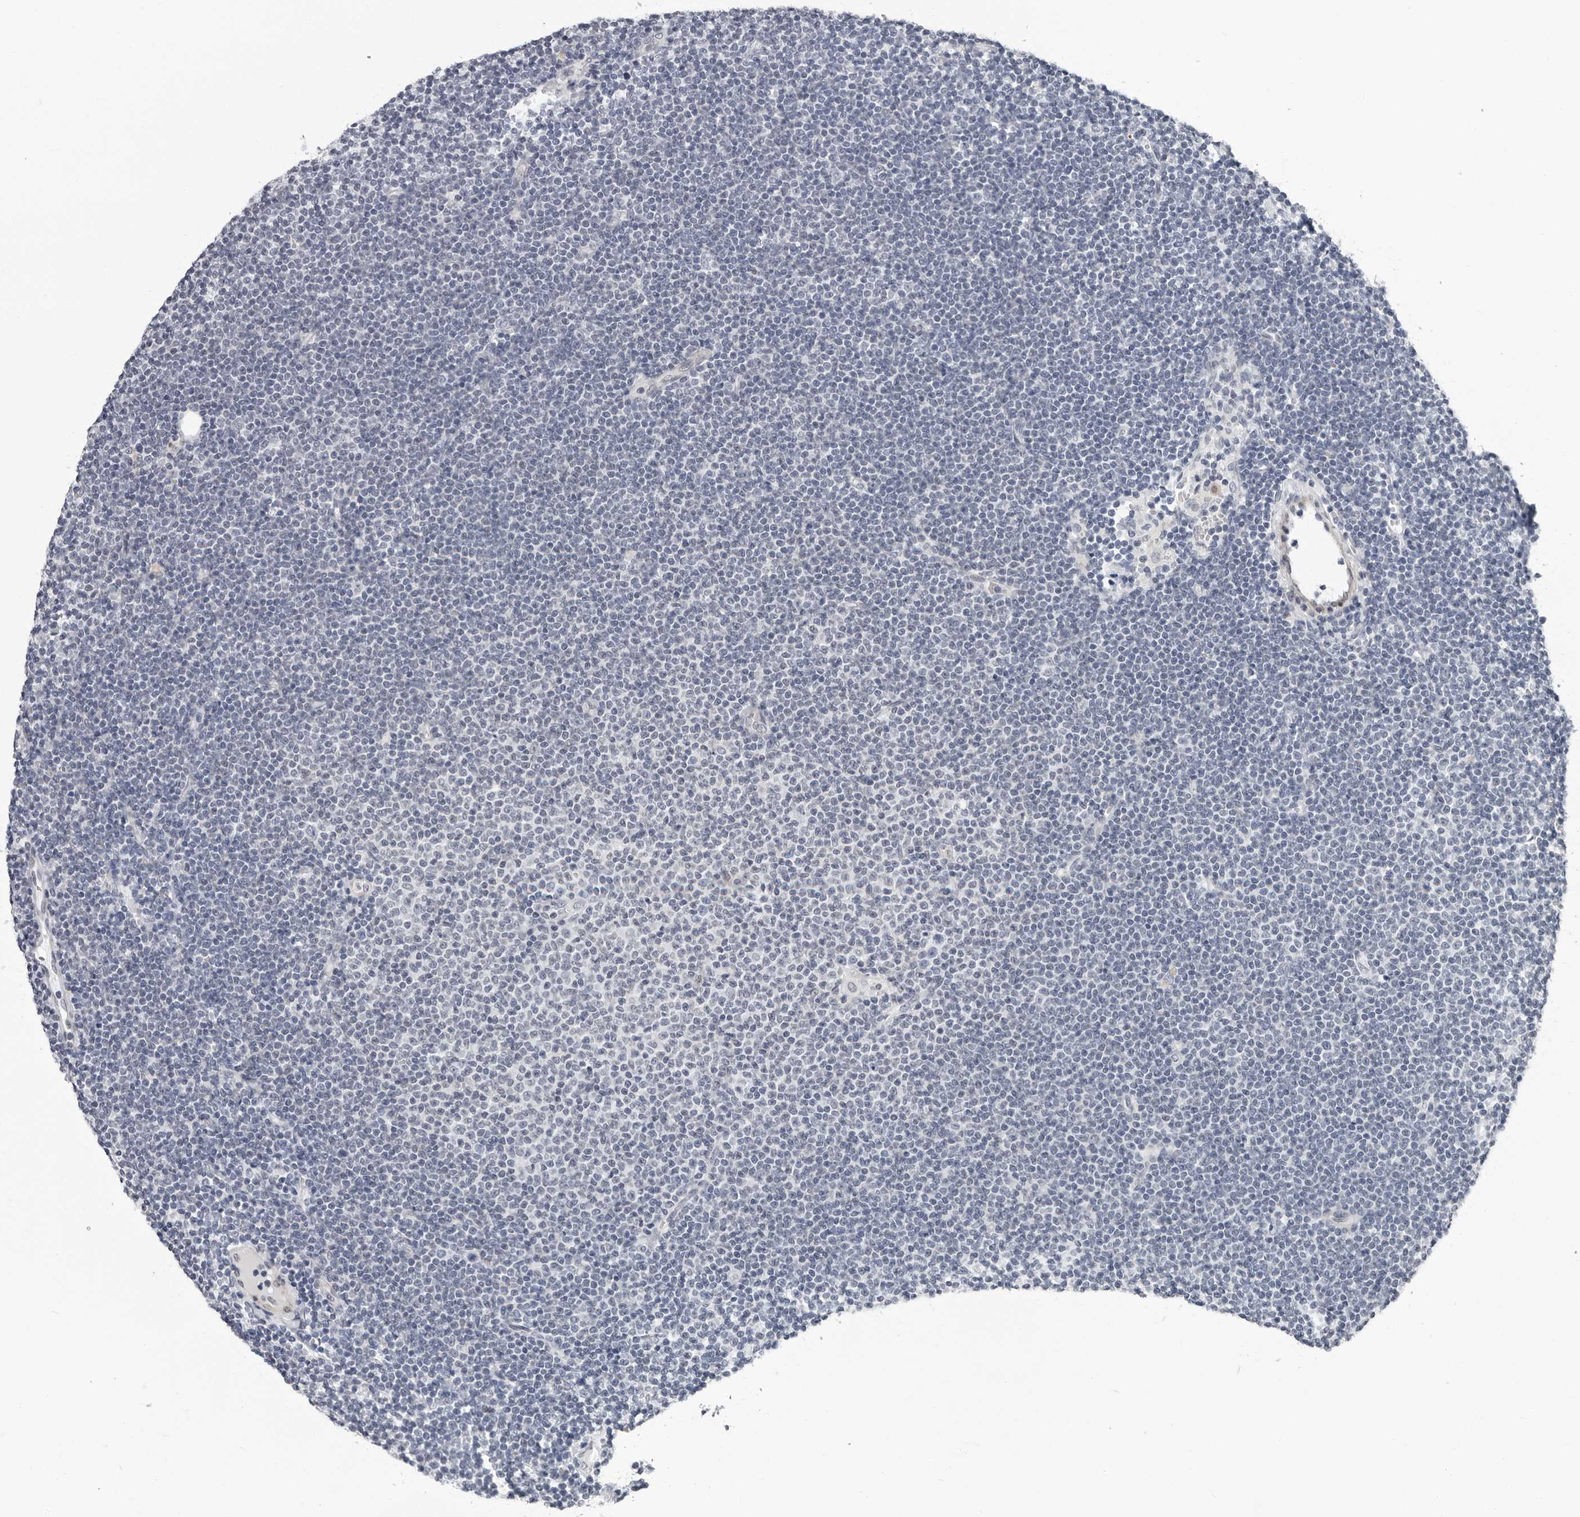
{"staining": {"intensity": "negative", "quantity": "none", "location": "none"}, "tissue": "lymphoma", "cell_type": "Tumor cells", "image_type": "cancer", "snomed": [{"axis": "morphology", "description": "Malignant lymphoma, non-Hodgkin's type, Low grade"}, {"axis": "topography", "description": "Lymph node"}], "caption": "High magnification brightfield microscopy of malignant lymphoma, non-Hodgkin's type (low-grade) stained with DAB (brown) and counterstained with hematoxylin (blue): tumor cells show no significant expression.", "gene": "CCDC28B", "patient": {"sex": "female", "age": 53}}